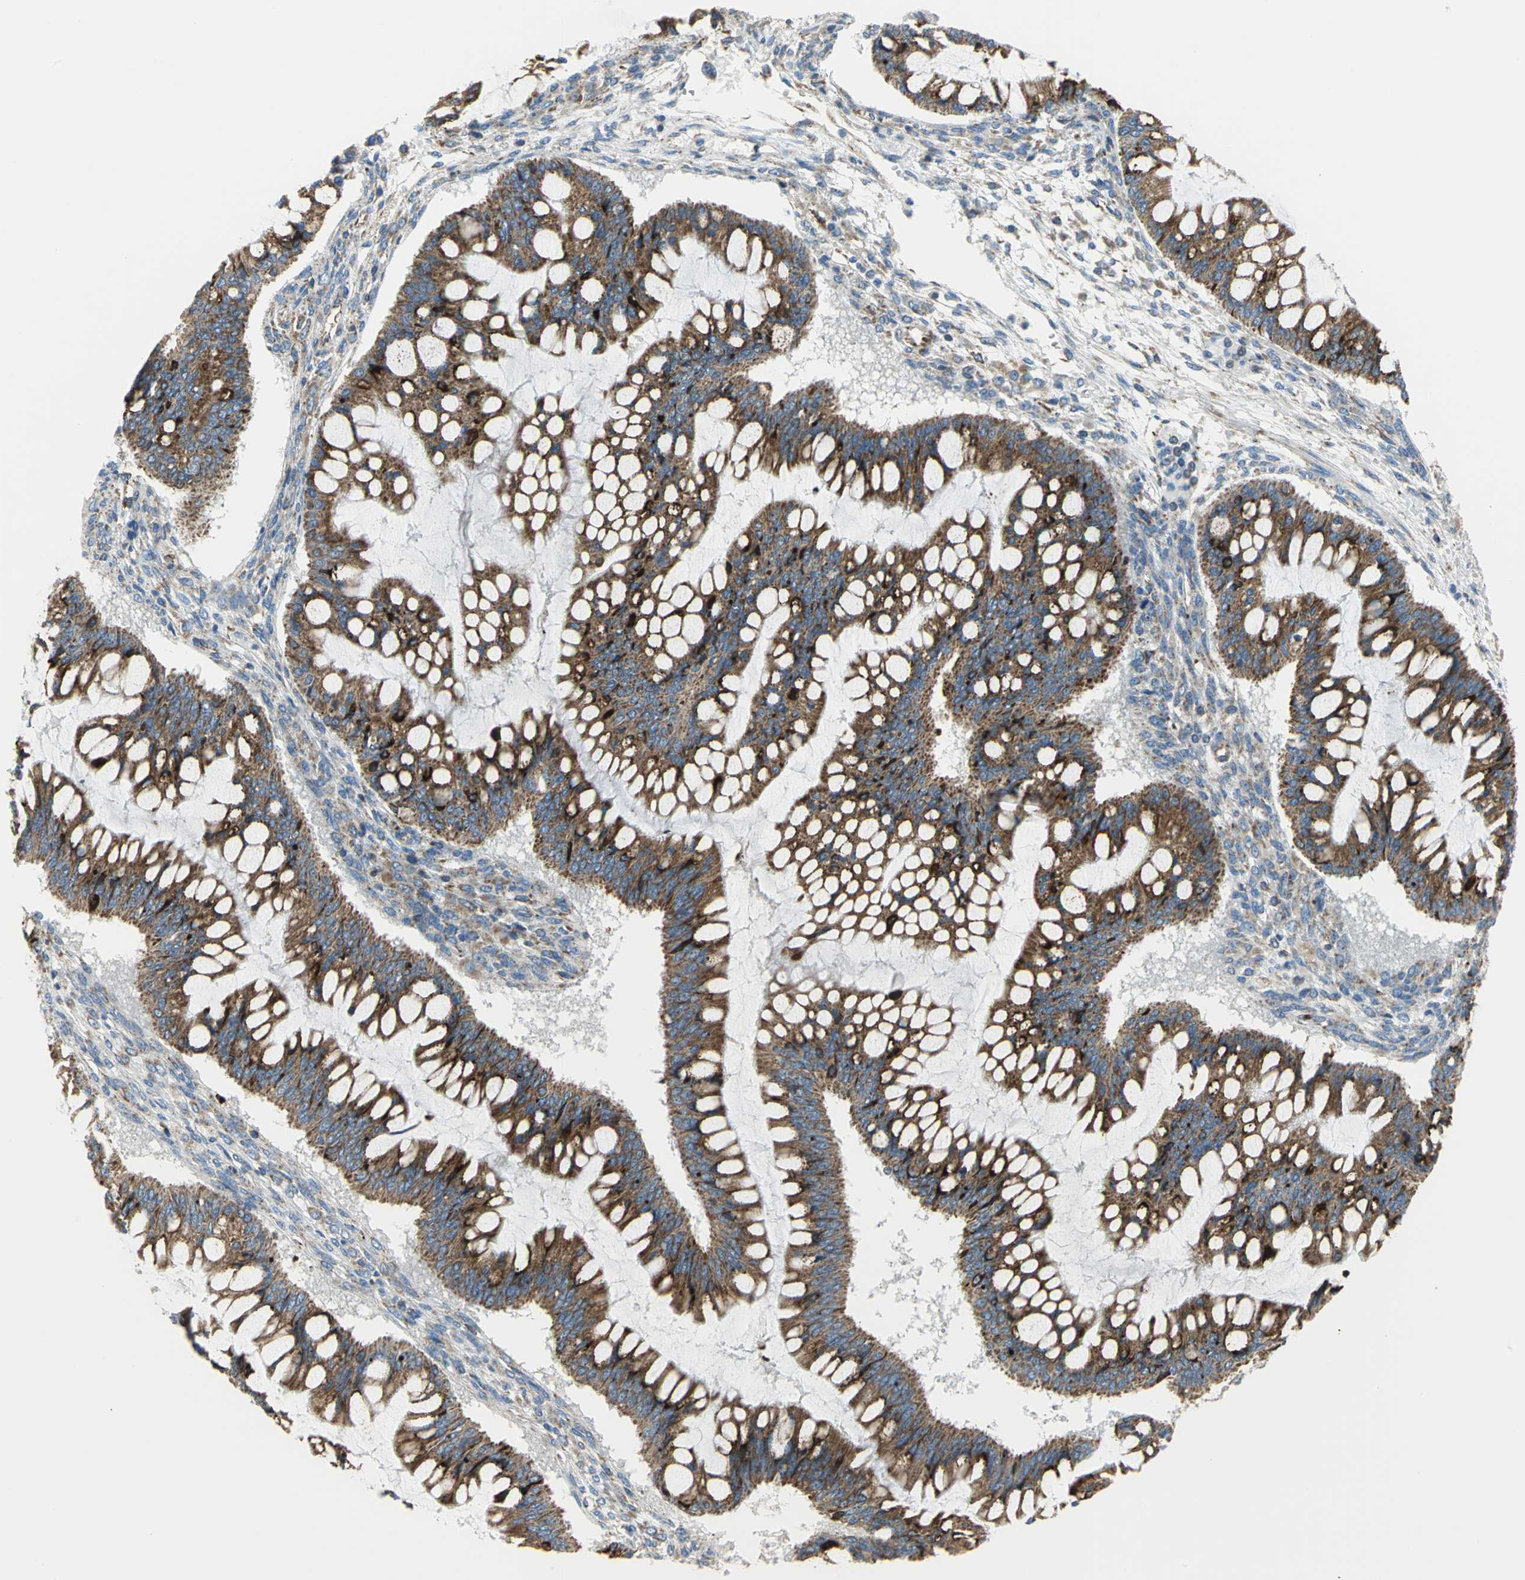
{"staining": {"intensity": "strong", "quantity": ">75%", "location": "cytoplasmic/membranous"}, "tissue": "ovarian cancer", "cell_type": "Tumor cells", "image_type": "cancer", "snomed": [{"axis": "morphology", "description": "Cystadenocarcinoma, mucinous, NOS"}, {"axis": "topography", "description": "Ovary"}], "caption": "Brown immunohistochemical staining in ovarian mucinous cystadenocarcinoma demonstrates strong cytoplasmic/membranous staining in approximately >75% of tumor cells.", "gene": "TULP4", "patient": {"sex": "female", "age": 73}}